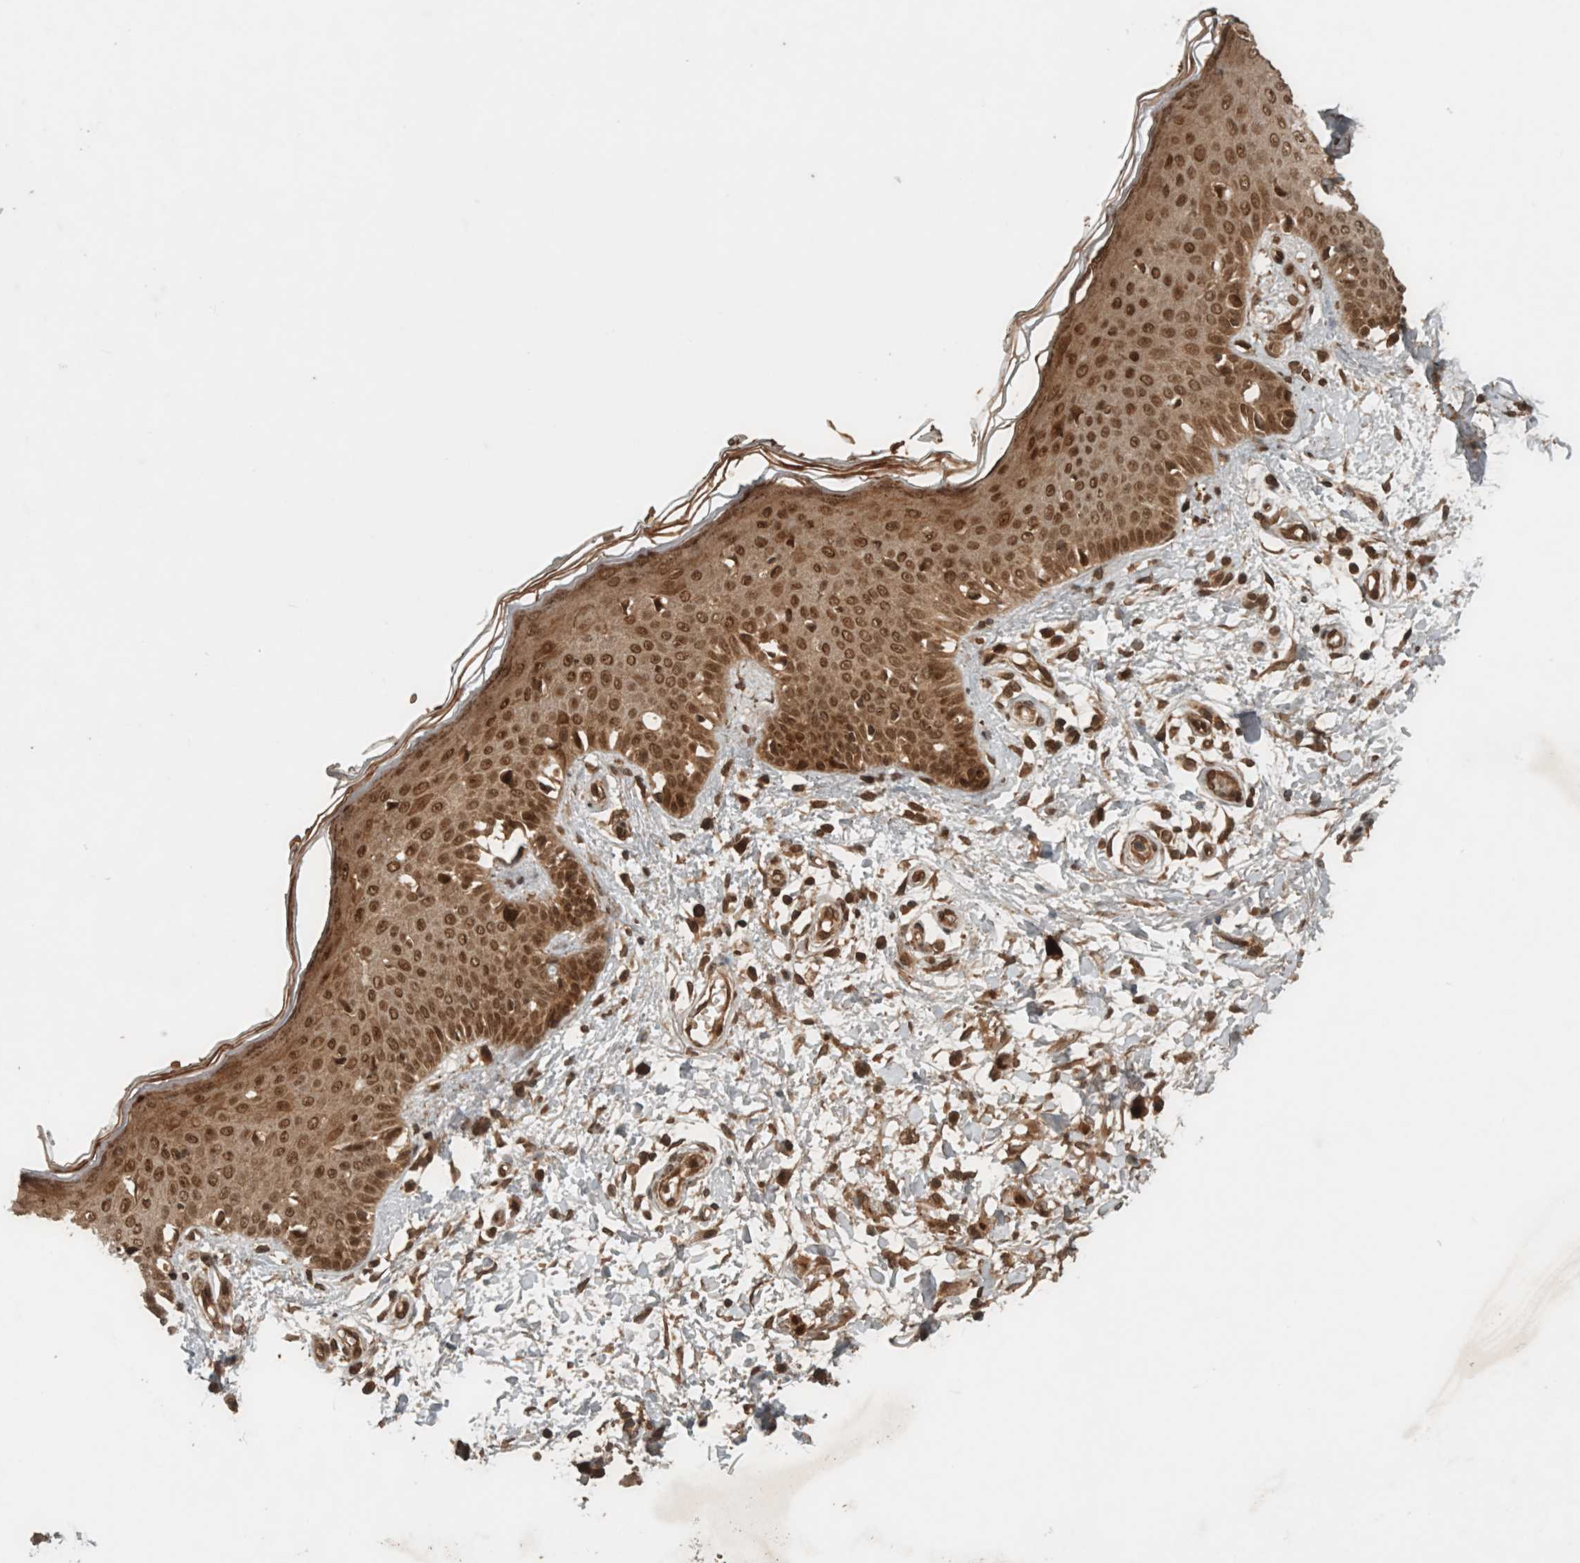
{"staining": {"intensity": "strong", "quantity": ">75%", "location": "cytoplasmic/membranous,nuclear"}, "tissue": "skin", "cell_type": "Fibroblasts", "image_type": "normal", "snomed": [{"axis": "morphology", "description": "Normal tissue, NOS"}, {"axis": "morphology", "description": "Inflammation, NOS"}, {"axis": "topography", "description": "Skin"}], "caption": "Immunohistochemical staining of normal human skin exhibits strong cytoplasmic/membranous,nuclear protein expression in about >75% of fibroblasts.", "gene": "CNTROB", "patient": {"sex": "female", "age": 44}}